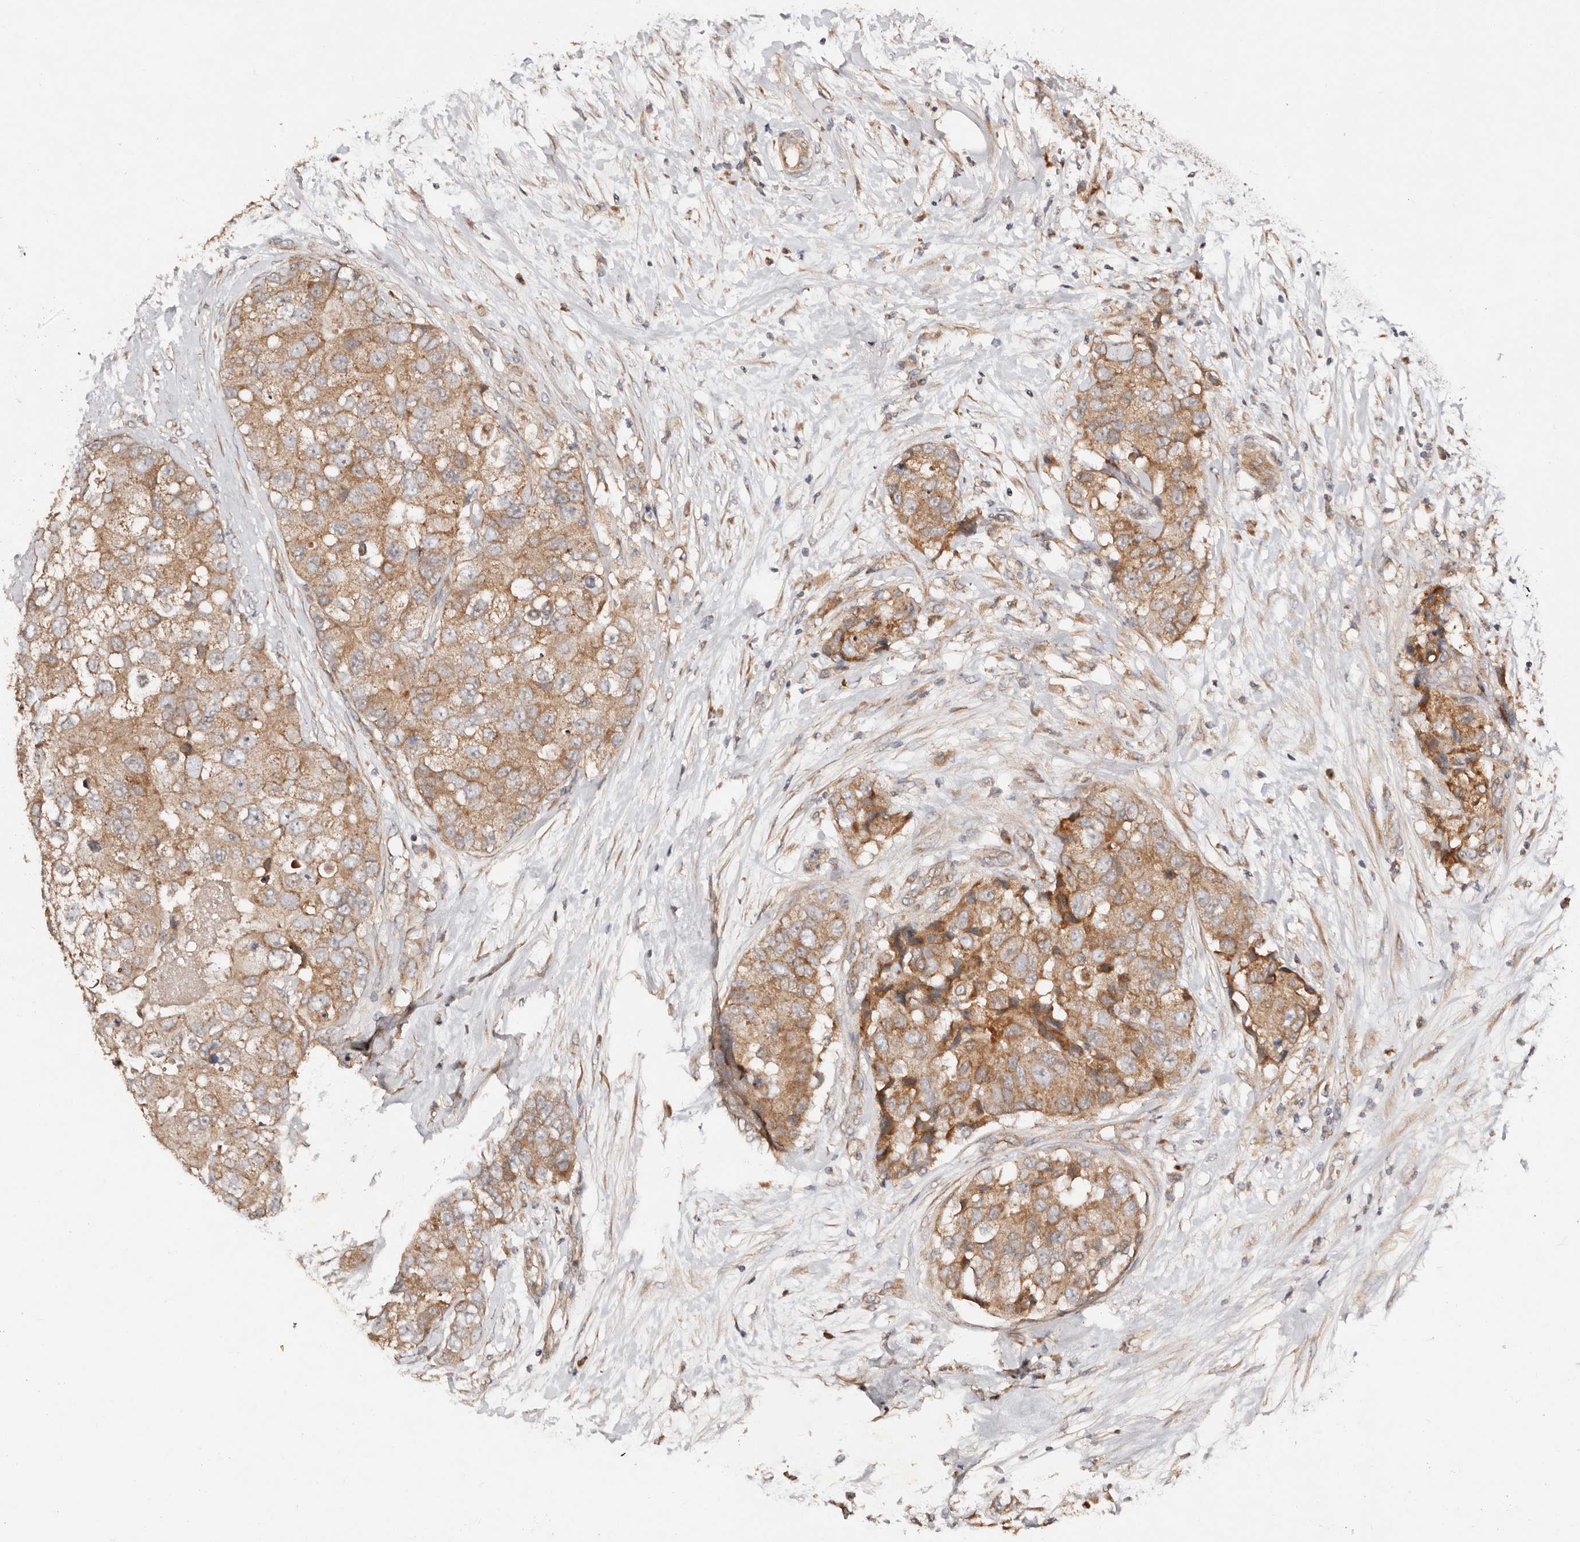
{"staining": {"intensity": "moderate", "quantity": ">75%", "location": "cytoplasmic/membranous"}, "tissue": "breast cancer", "cell_type": "Tumor cells", "image_type": "cancer", "snomed": [{"axis": "morphology", "description": "Duct carcinoma"}, {"axis": "topography", "description": "Breast"}], "caption": "Human breast cancer (intraductal carcinoma) stained with a protein marker demonstrates moderate staining in tumor cells.", "gene": "DENND11", "patient": {"sex": "female", "age": 62}}